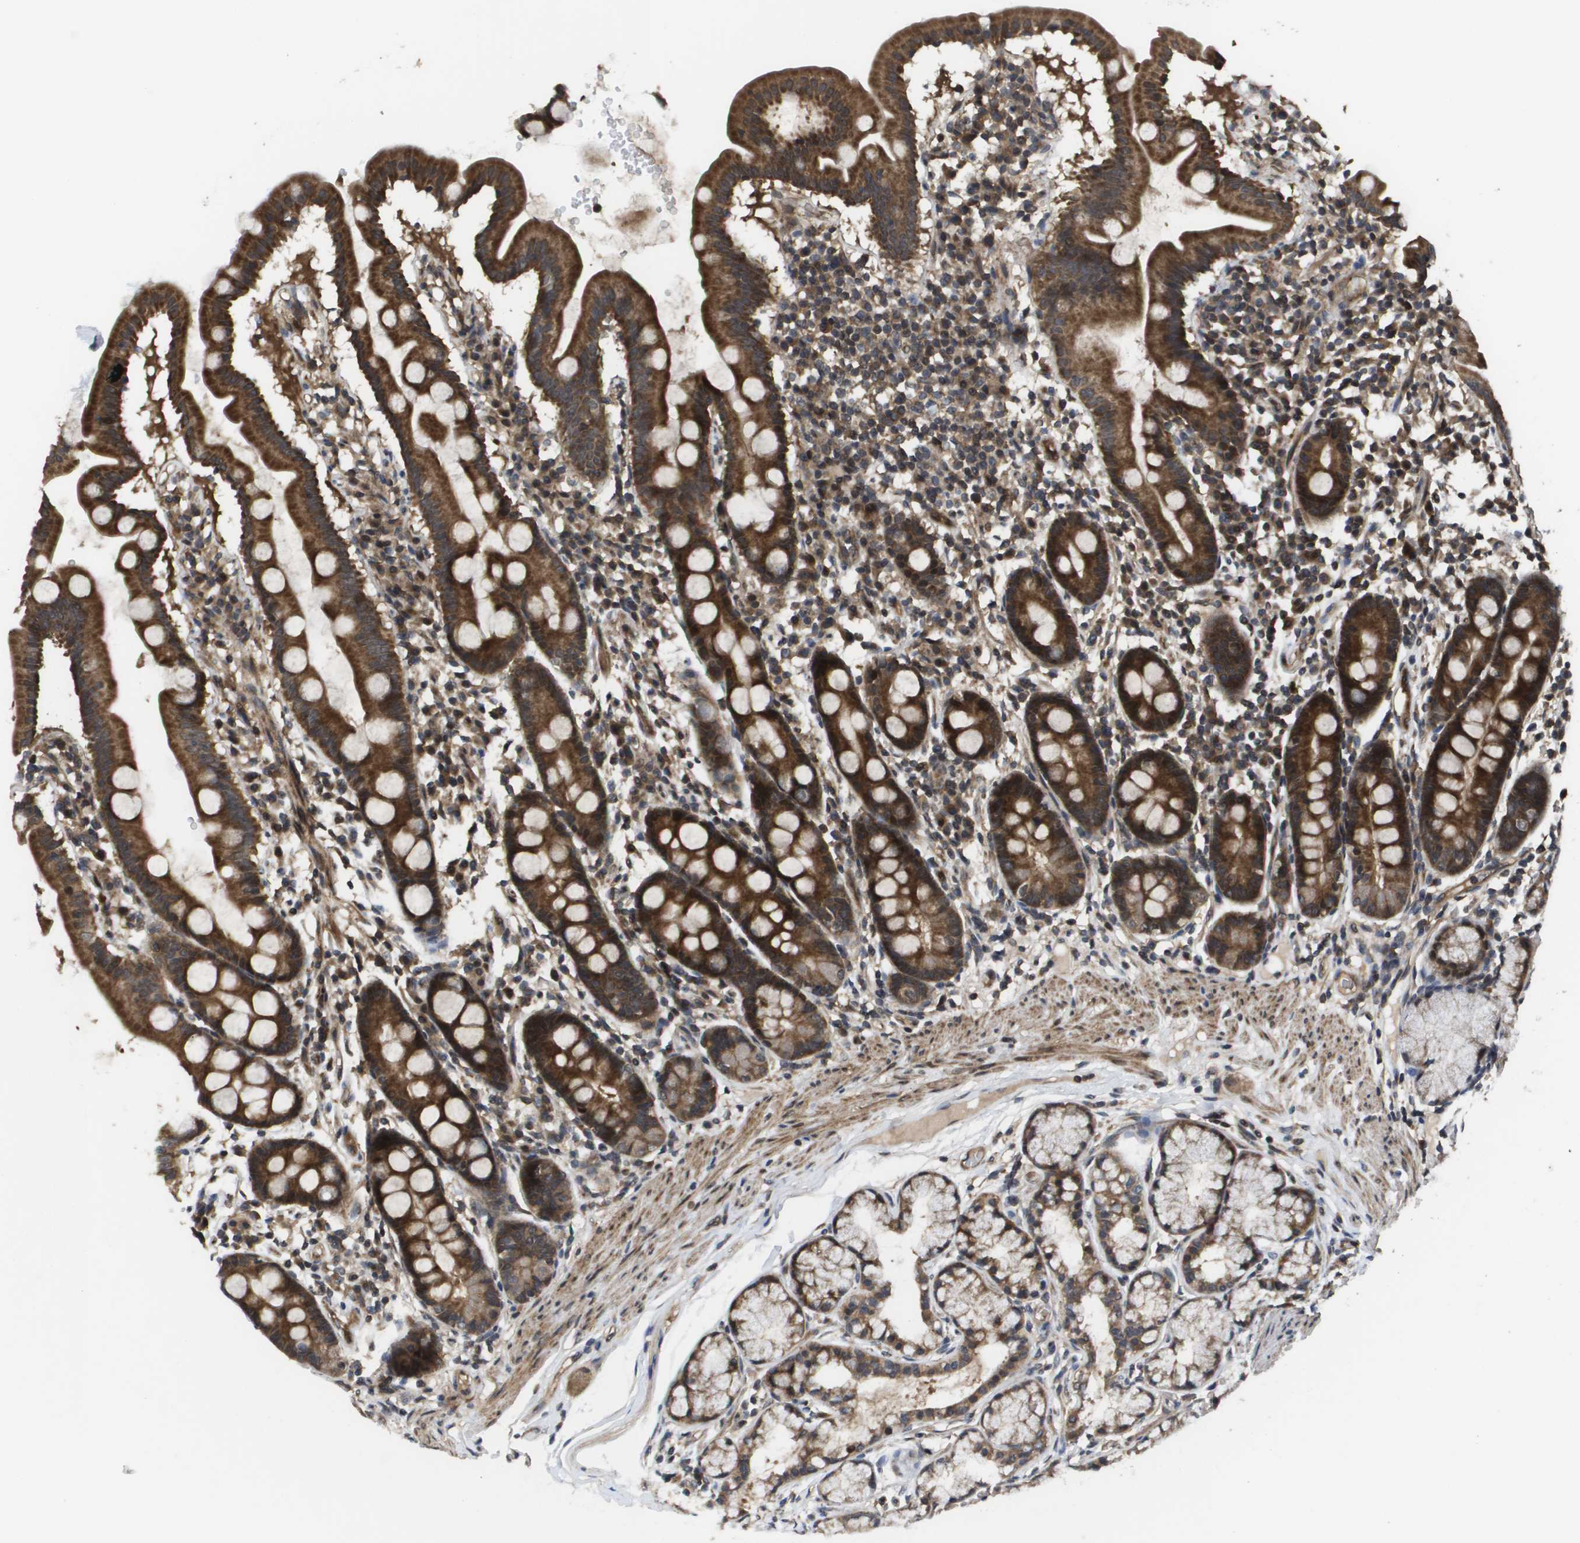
{"staining": {"intensity": "strong", "quantity": ">75%", "location": "cytoplasmic/membranous"}, "tissue": "duodenum", "cell_type": "Glandular cells", "image_type": "normal", "snomed": [{"axis": "morphology", "description": "Normal tissue, NOS"}, {"axis": "topography", "description": "Duodenum"}], "caption": "This micrograph shows normal duodenum stained with IHC to label a protein in brown. The cytoplasmic/membranous of glandular cells show strong positivity for the protein. Nuclei are counter-stained blue.", "gene": "RBM38", "patient": {"sex": "male", "age": 50}}